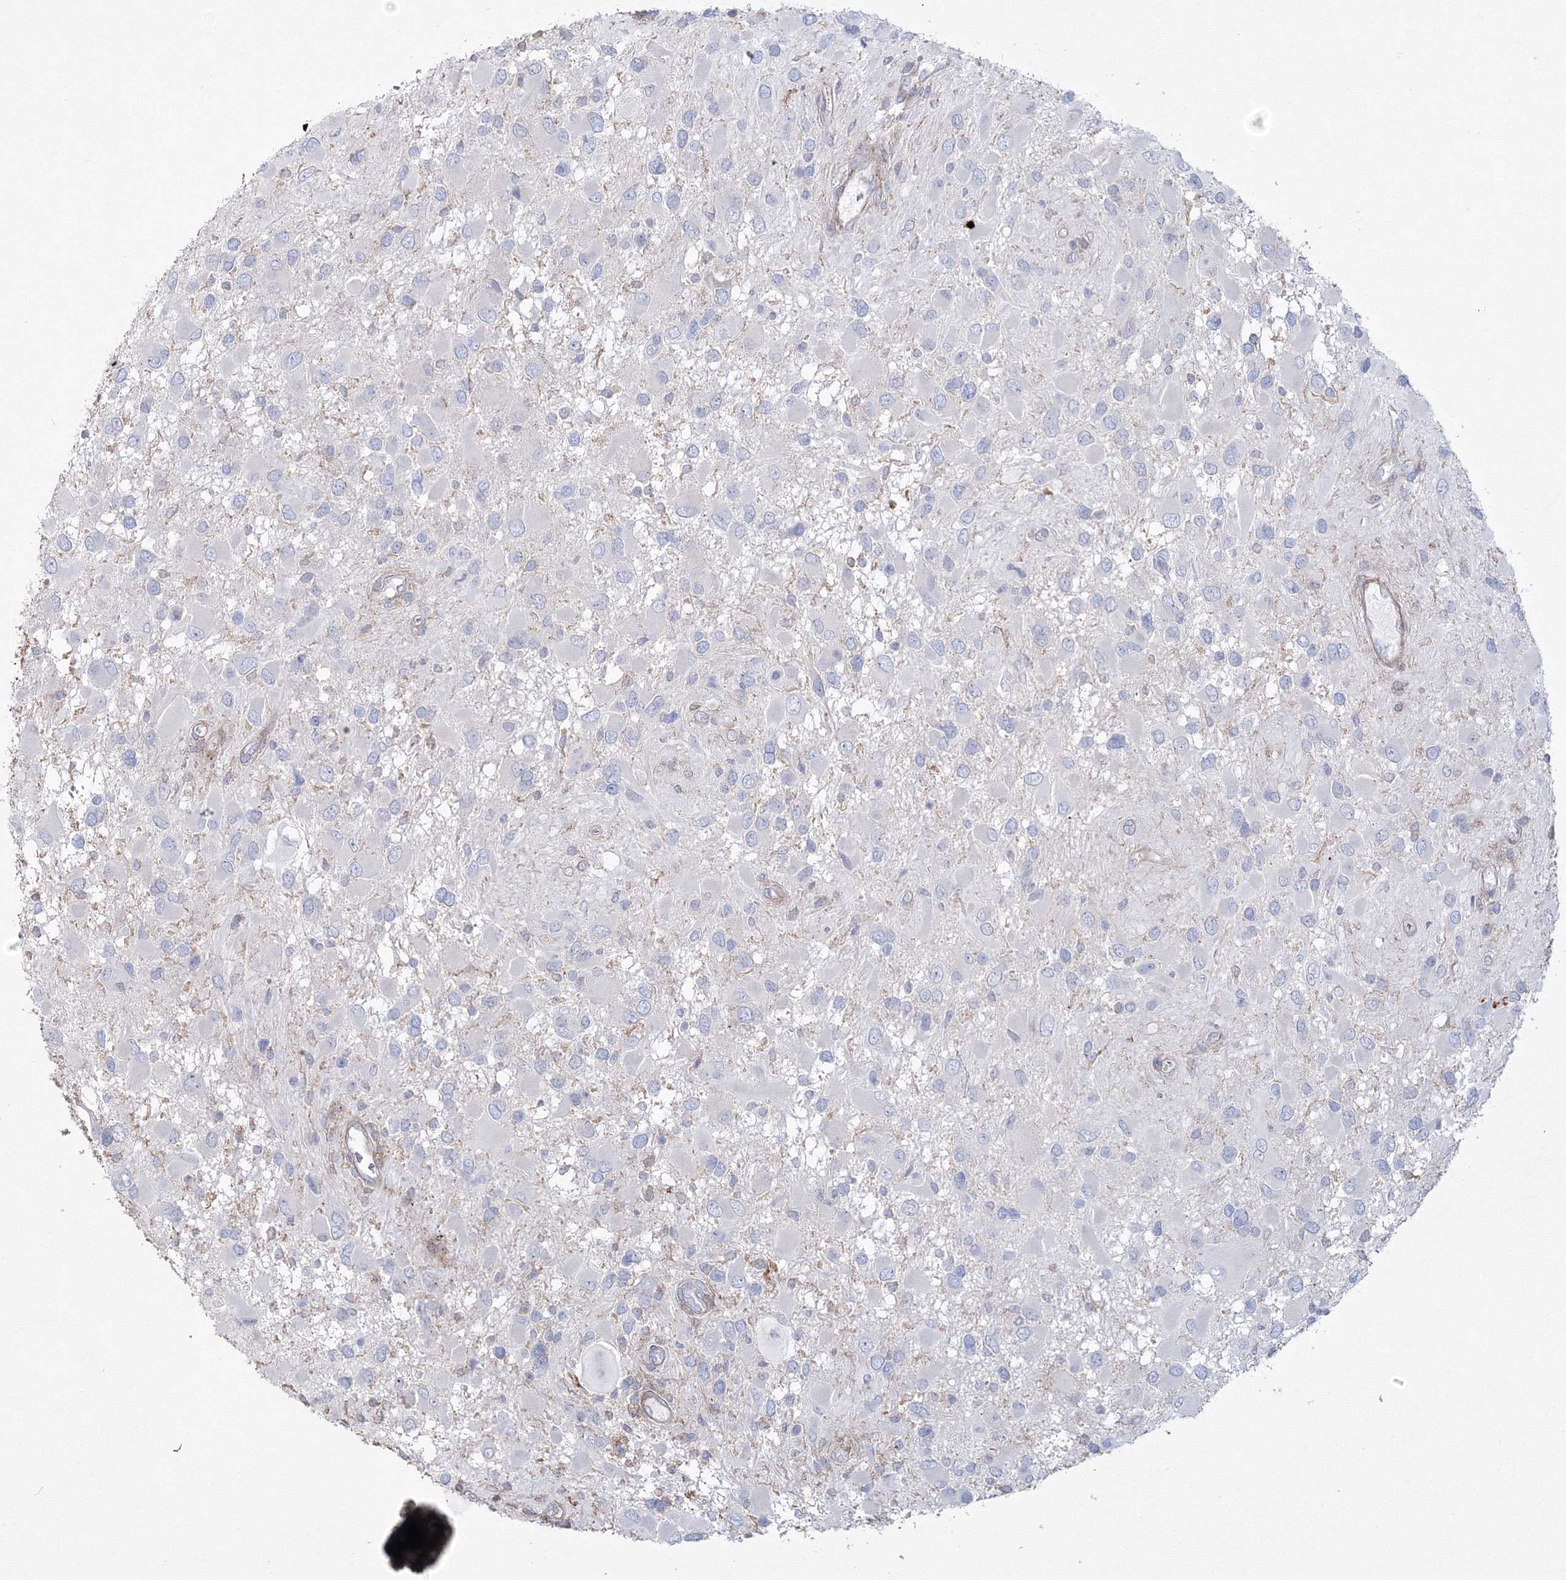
{"staining": {"intensity": "negative", "quantity": "none", "location": "none"}, "tissue": "glioma", "cell_type": "Tumor cells", "image_type": "cancer", "snomed": [{"axis": "morphology", "description": "Glioma, malignant, High grade"}, {"axis": "topography", "description": "Brain"}], "caption": "Tumor cells are negative for protein expression in human malignant glioma (high-grade).", "gene": "GPR82", "patient": {"sex": "male", "age": 53}}